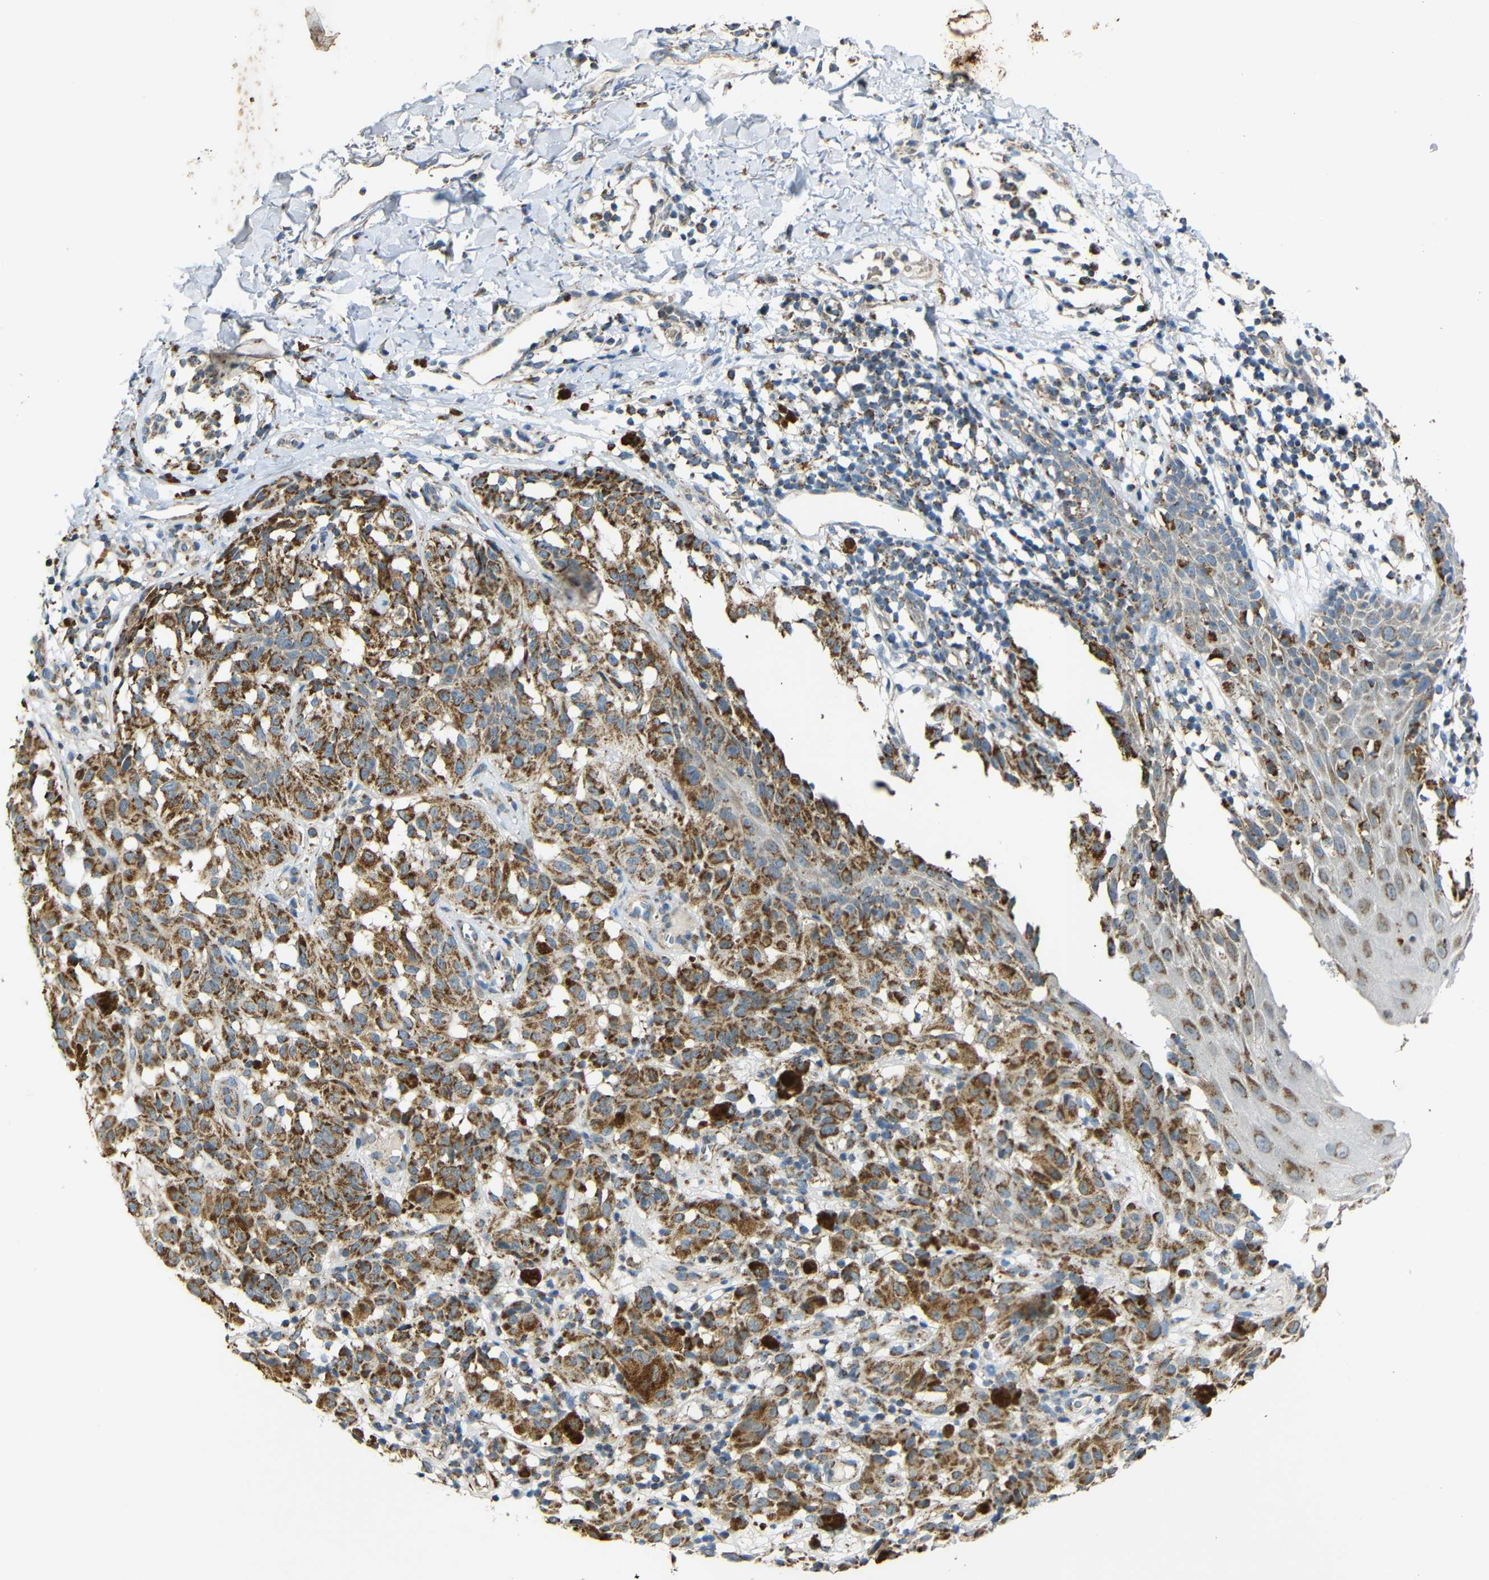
{"staining": {"intensity": "moderate", "quantity": ">75%", "location": "cytoplasmic/membranous"}, "tissue": "melanoma", "cell_type": "Tumor cells", "image_type": "cancer", "snomed": [{"axis": "morphology", "description": "Malignant melanoma, NOS"}, {"axis": "topography", "description": "Skin"}], "caption": "Brown immunohistochemical staining in melanoma demonstrates moderate cytoplasmic/membranous expression in approximately >75% of tumor cells. The staining was performed using DAB (3,3'-diaminobenzidine), with brown indicating positive protein expression. Nuclei are stained blue with hematoxylin.", "gene": "NR3C2", "patient": {"sex": "female", "age": 46}}